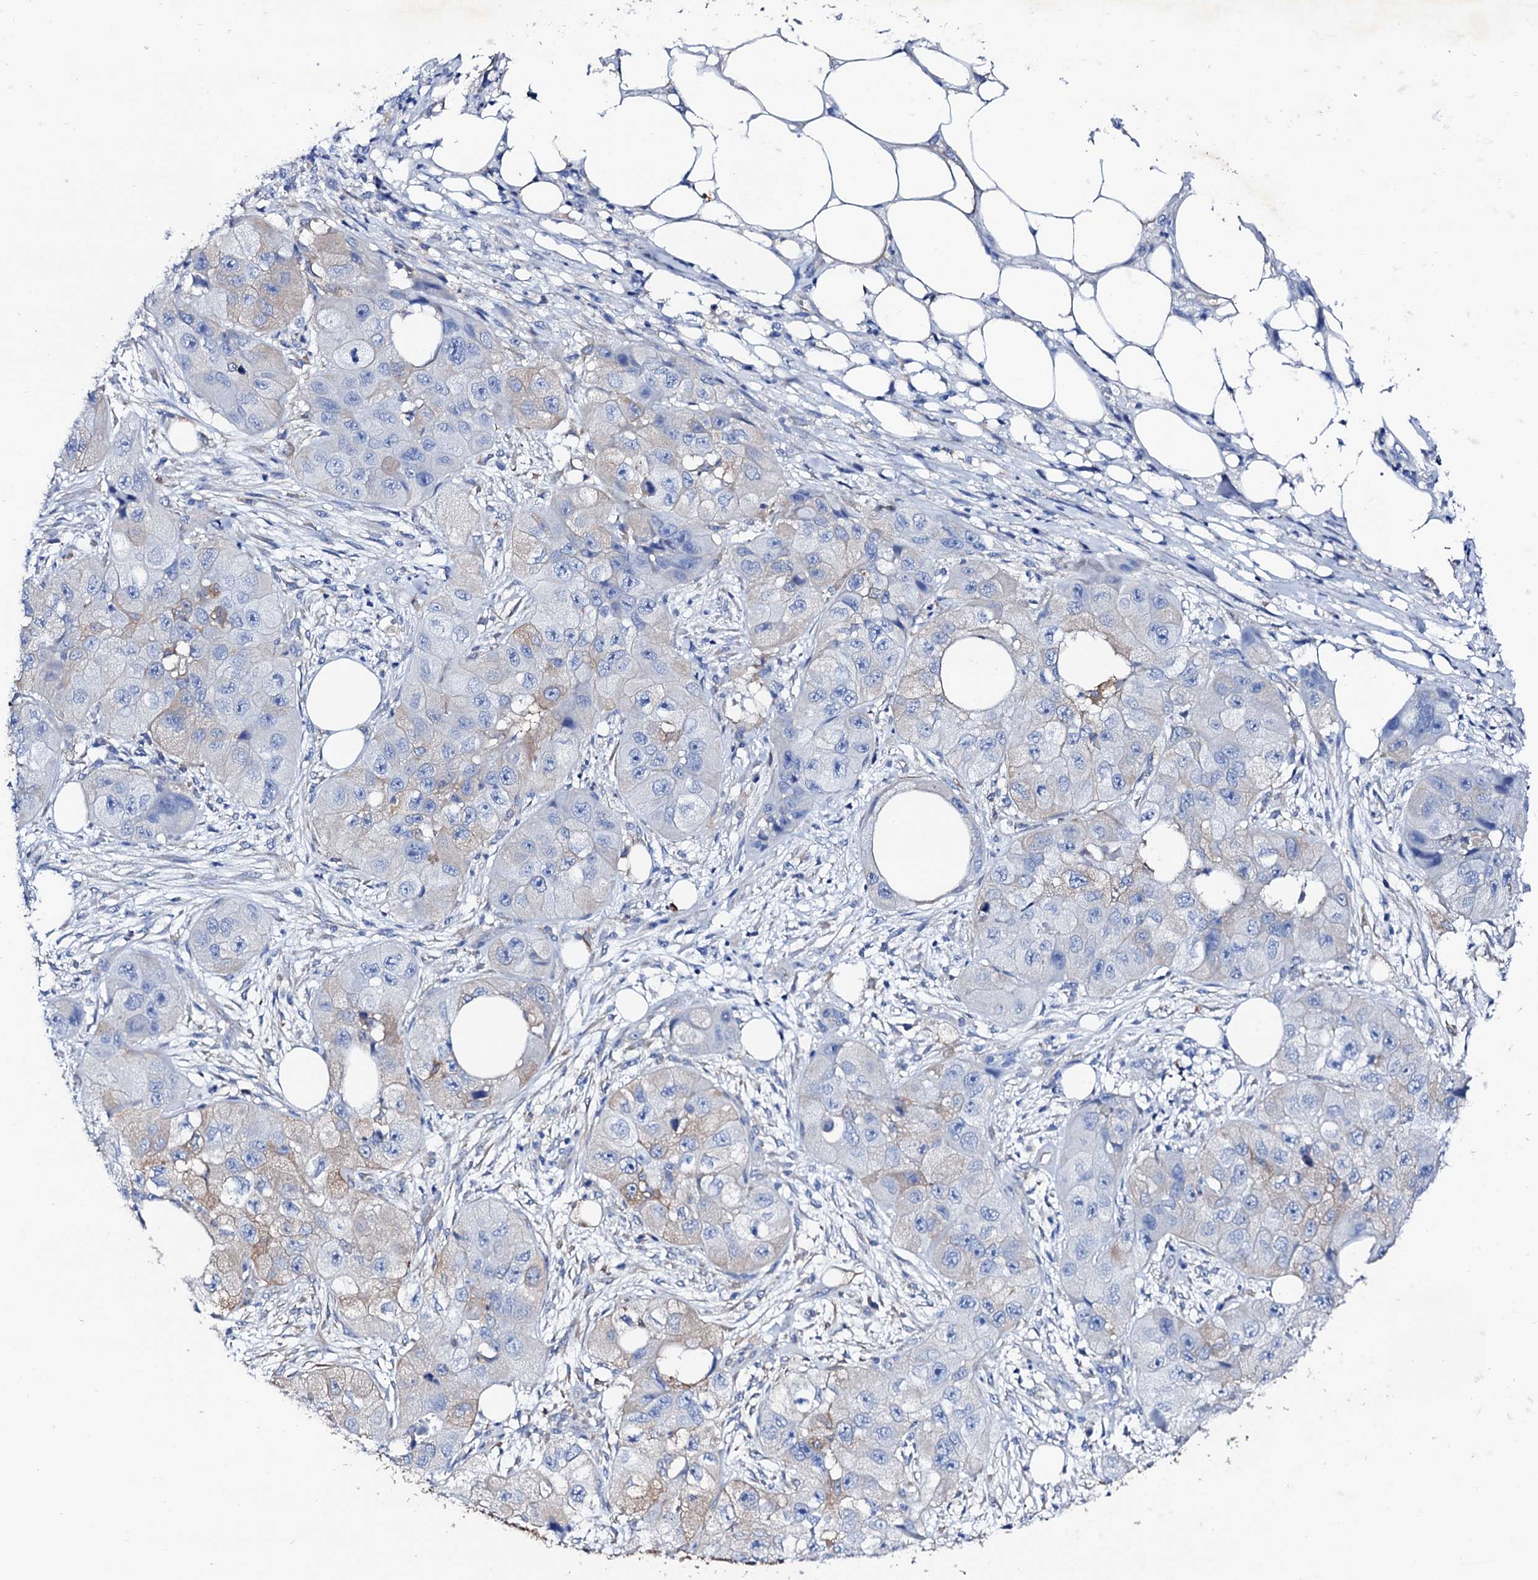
{"staining": {"intensity": "weak", "quantity": "<25%", "location": "cytoplasmic/membranous"}, "tissue": "skin cancer", "cell_type": "Tumor cells", "image_type": "cancer", "snomed": [{"axis": "morphology", "description": "Squamous cell carcinoma, NOS"}, {"axis": "topography", "description": "Skin"}, {"axis": "topography", "description": "Subcutis"}], "caption": "Micrograph shows no significant protein staining in tumor cells of skin cancer. (DAB (3,3'-diaminobenzidine) IHC visualized using brightfield microscopy, high magnification).", "gene": "GLB1L3", "patient": {"sex": "male", "age": 73}}